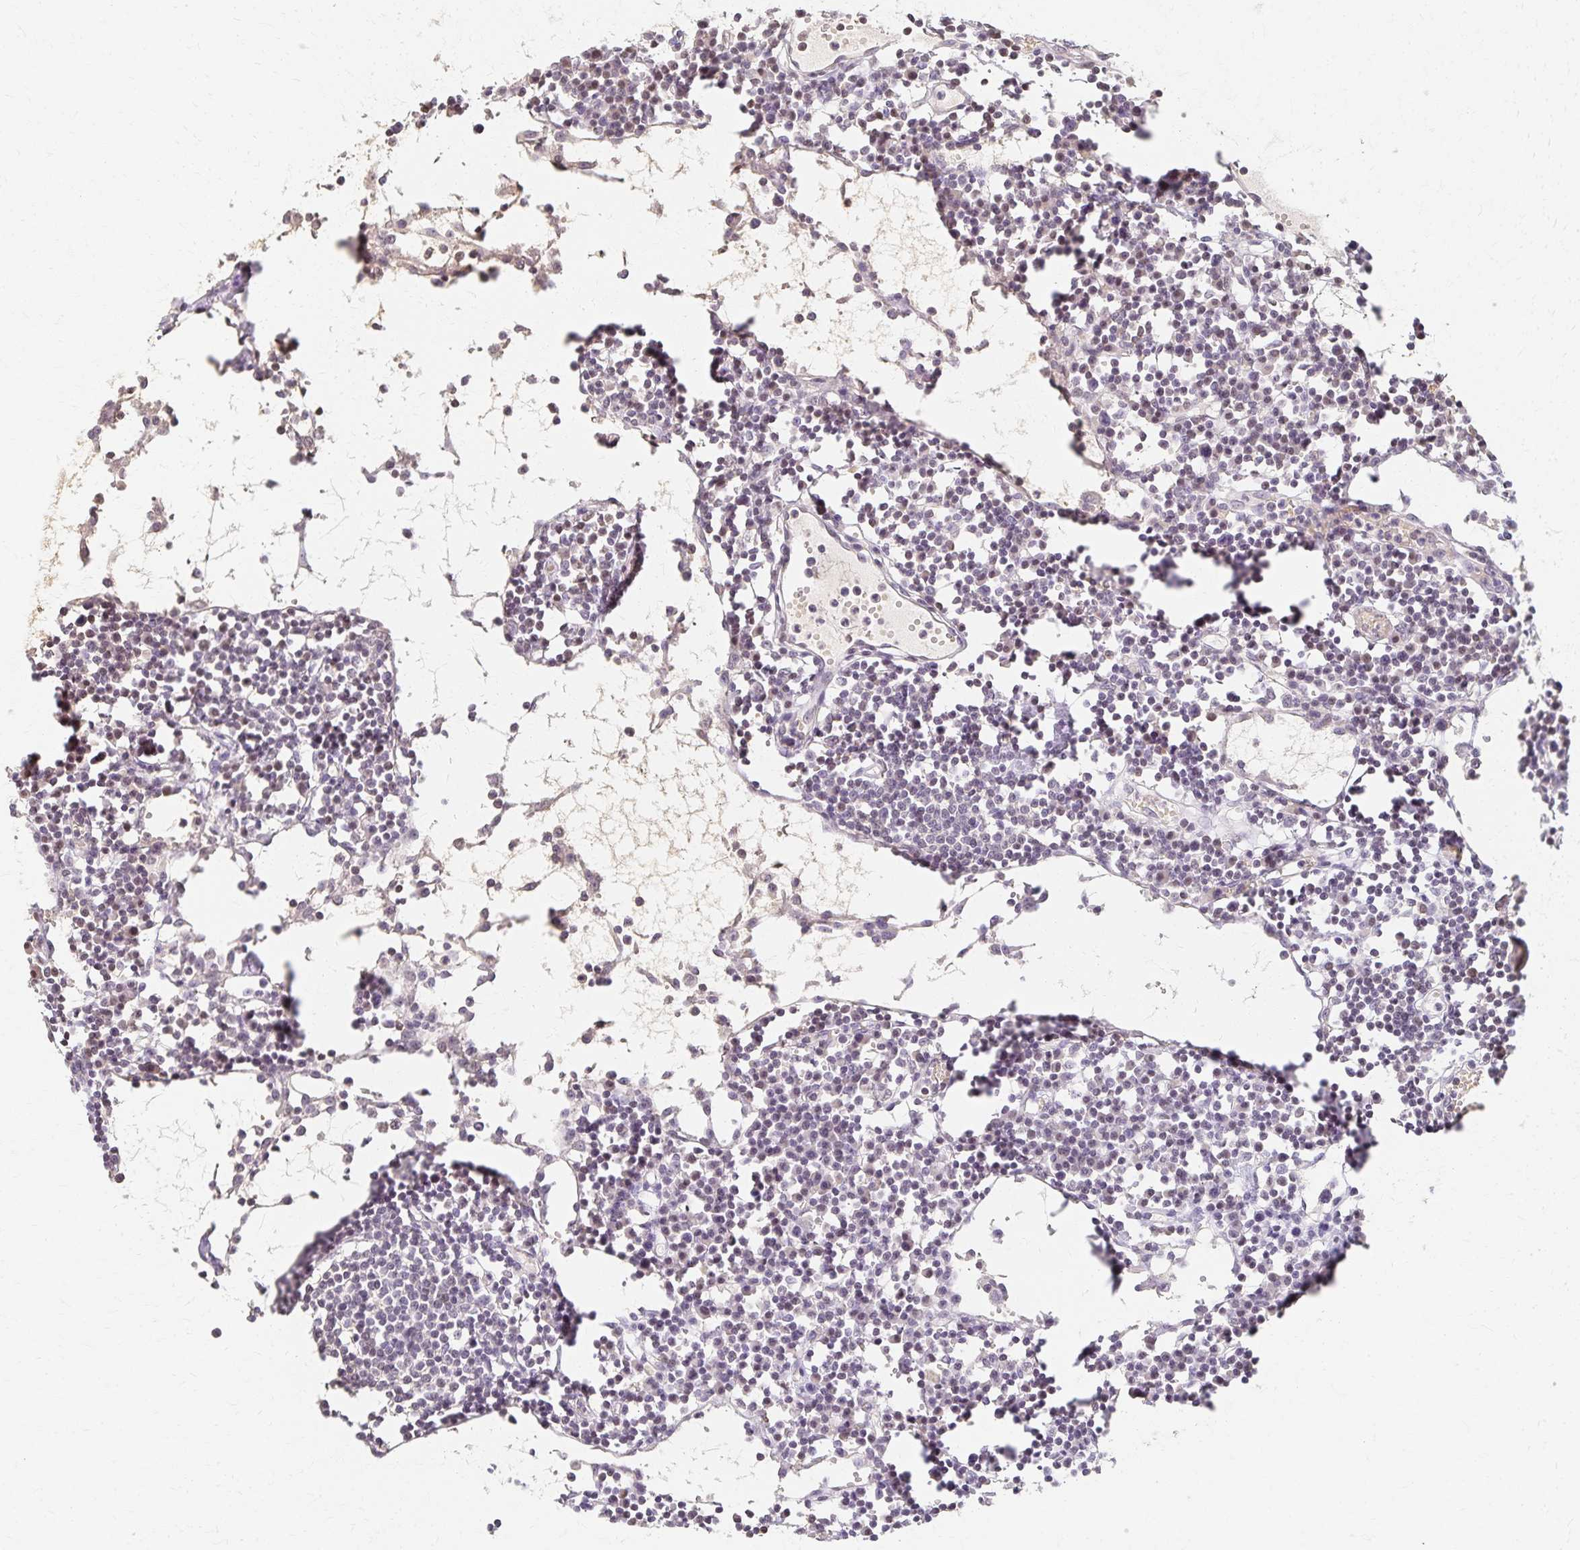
{"staining": {"intensity": "negative", "quantity": "none", "location": "none"}, "tissue": "lymph node", "cell_type": "Germinal center cells", "image_type": "normal", "snomed": [{"axis": "morphology", "description": "Normal tissue, NOS"}, {"axis": "topography", "description": "Lymph node"}], "caption": "High magnification brightfield microscopy of unremarkable lymph node stained with DAB (3,3'-diaminobenzidine) (brown) and counterstained with hematoxylin (blue): germinal center cells show no significant positivity.", "gene": "AZGP1", "patient": {"sex": "female", "age": 78}}